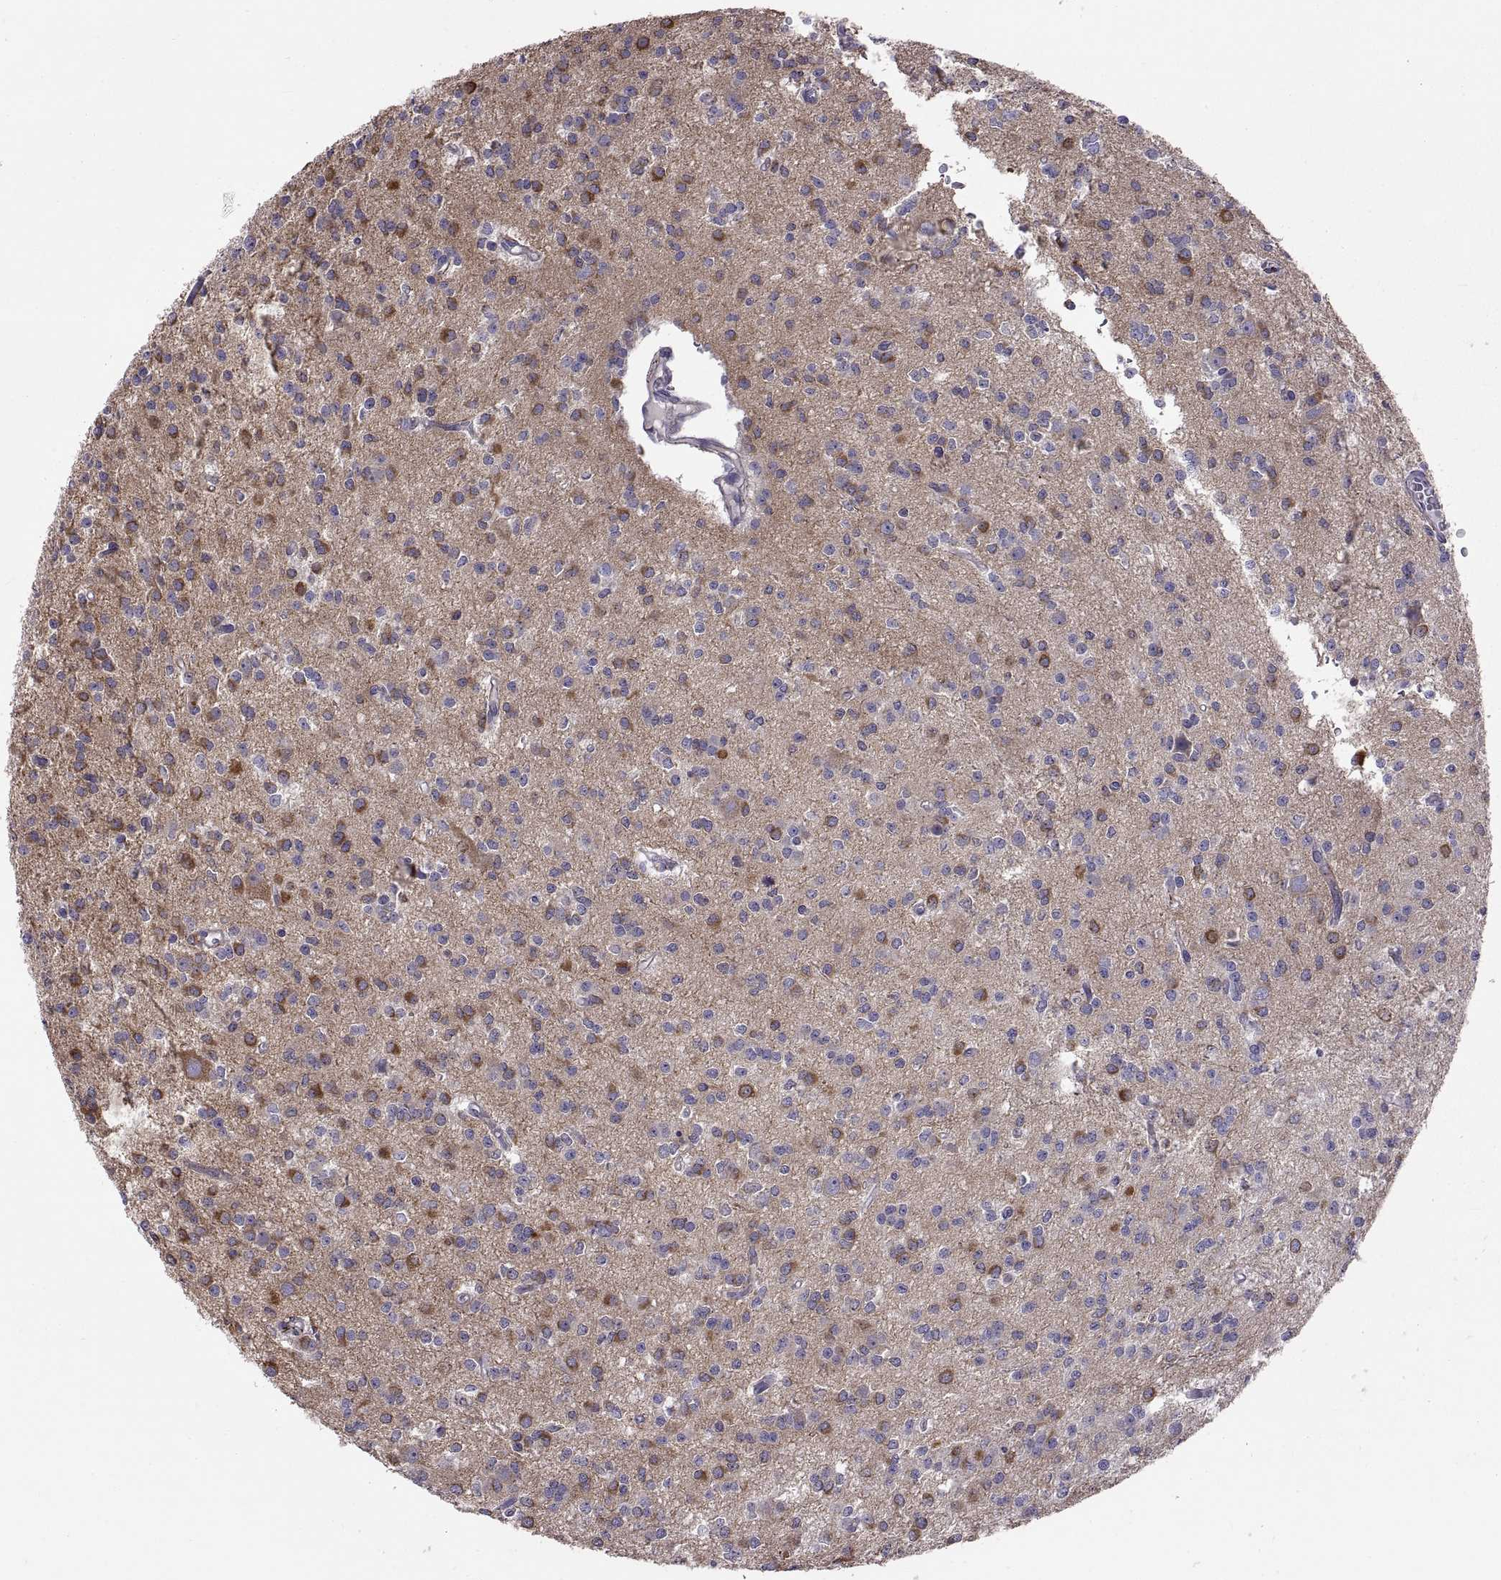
{"staining": {"intensity": "strong", "quantity": "<25%", "location": "cytoplasmic/membranous"}, "tissue": "glioma", "cell_type": "Tumor cells", "image_type": "cancer", "snomed": [{"axis": "morphology", "description": "Glioma, malignant, Low grade"}, {"axis": "topography", "description": "Brain"}], "caption": "IHC staining of low-grade glioma (malignant), which exhibits medium levels of strong cytoplasmic/membranous positivity in approximately <25% of tumor cells indicating strong cytoplasmic/membranous protein staining. The staining was performed using DAB (brown) for protein detection and nuclei were counterstained in hematoxylin (blue).", "gene": "EMILIN2", "patient": {"sex": "male", "age": 27}}